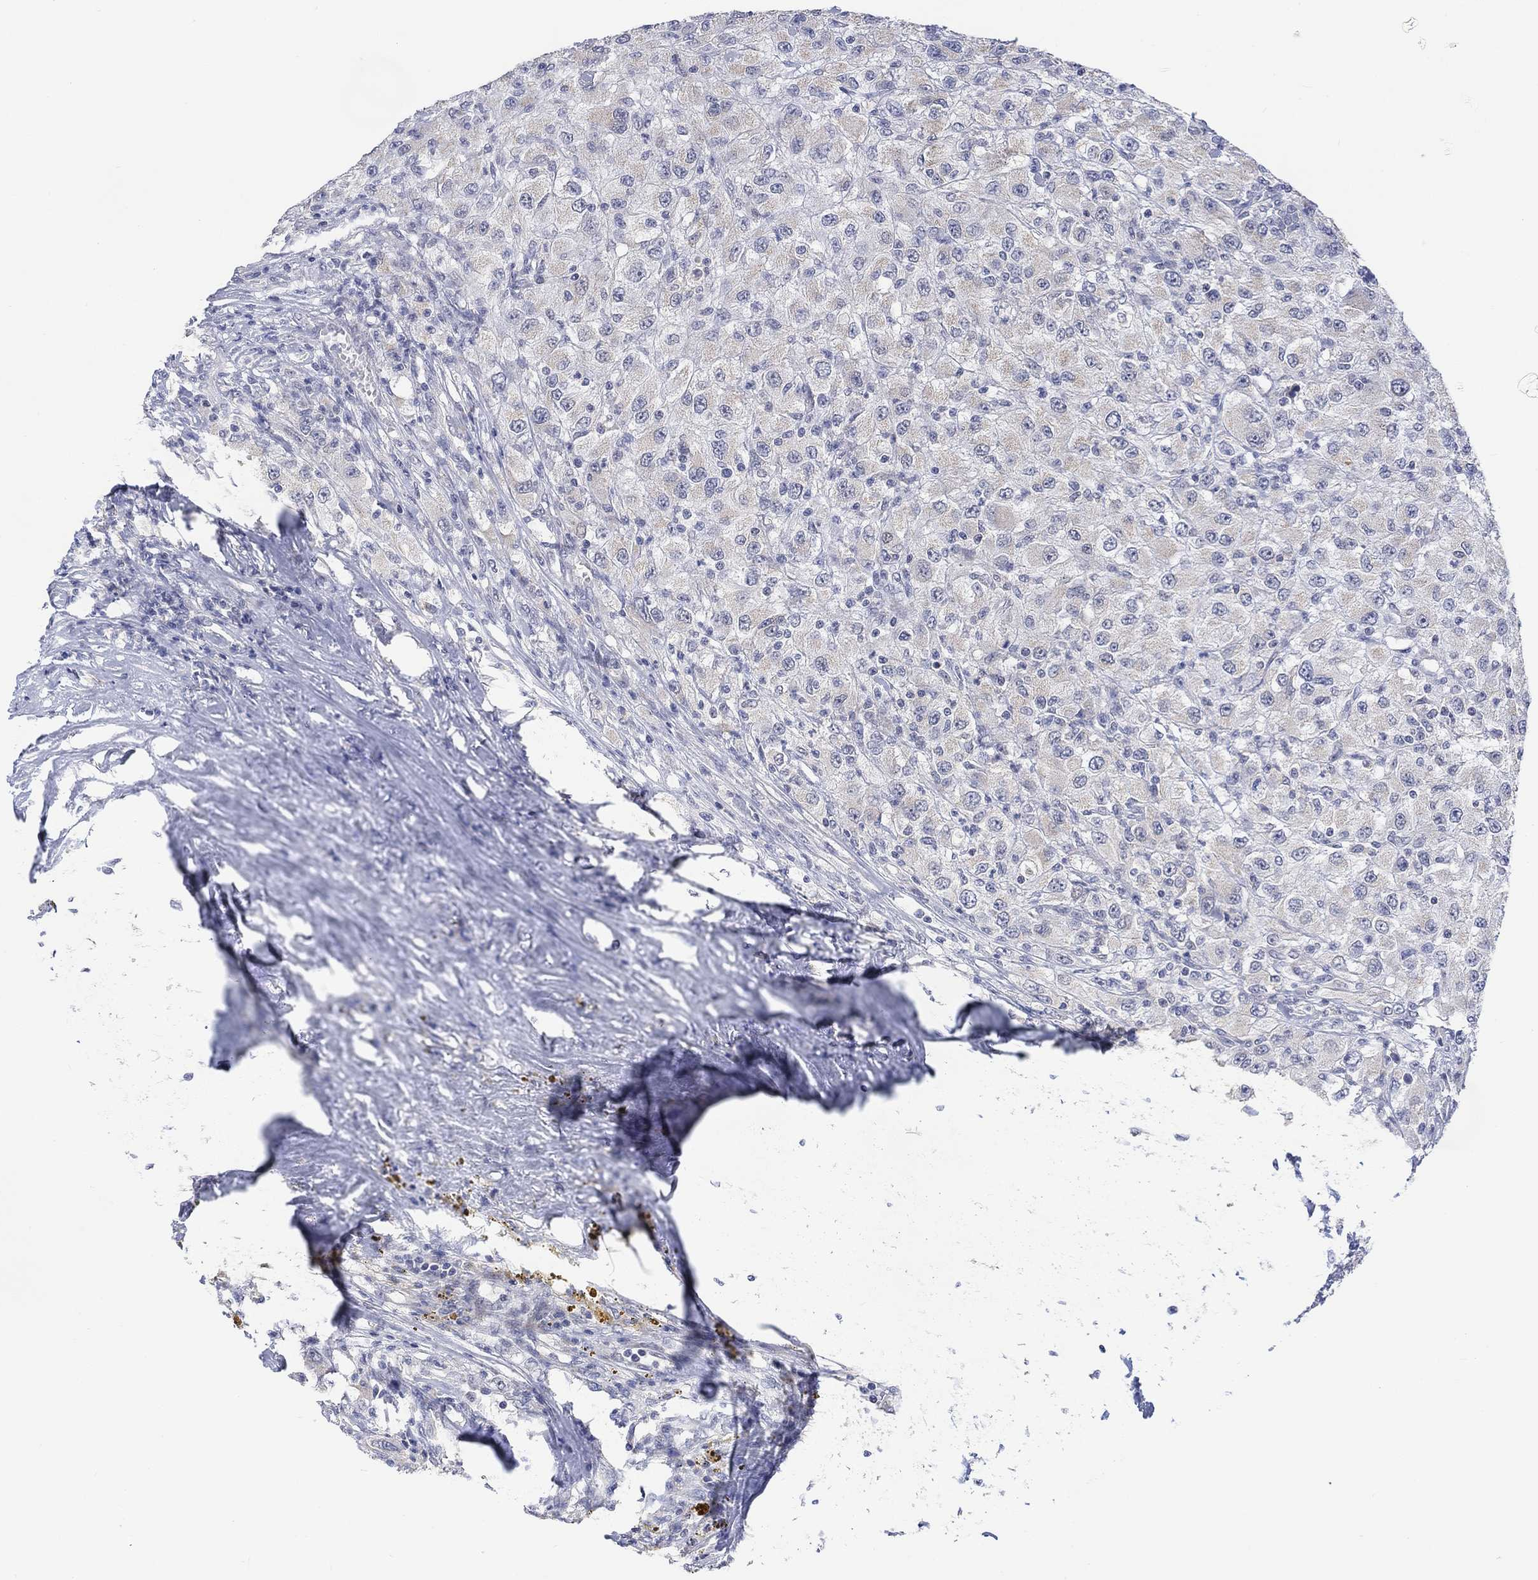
{"staining": {"intensity": "weak", "quantity": "<25%", "location": "cytoplasmic/membranous"}, "tissue": "renal cancer", "cell_type": "Tumor cells", "image_type": "cancer", "snomed": [{"axis": "morphology", "description": "Adenocarcinoma, NOS"}, {"axis": "topography", "description": "Kidney"}], "caption": "Tumor cells show no significant protein staining in adenocarcinoma (renal).", "gene": "SLC48A1", "patient": {"sex": "female", "age": 67}}